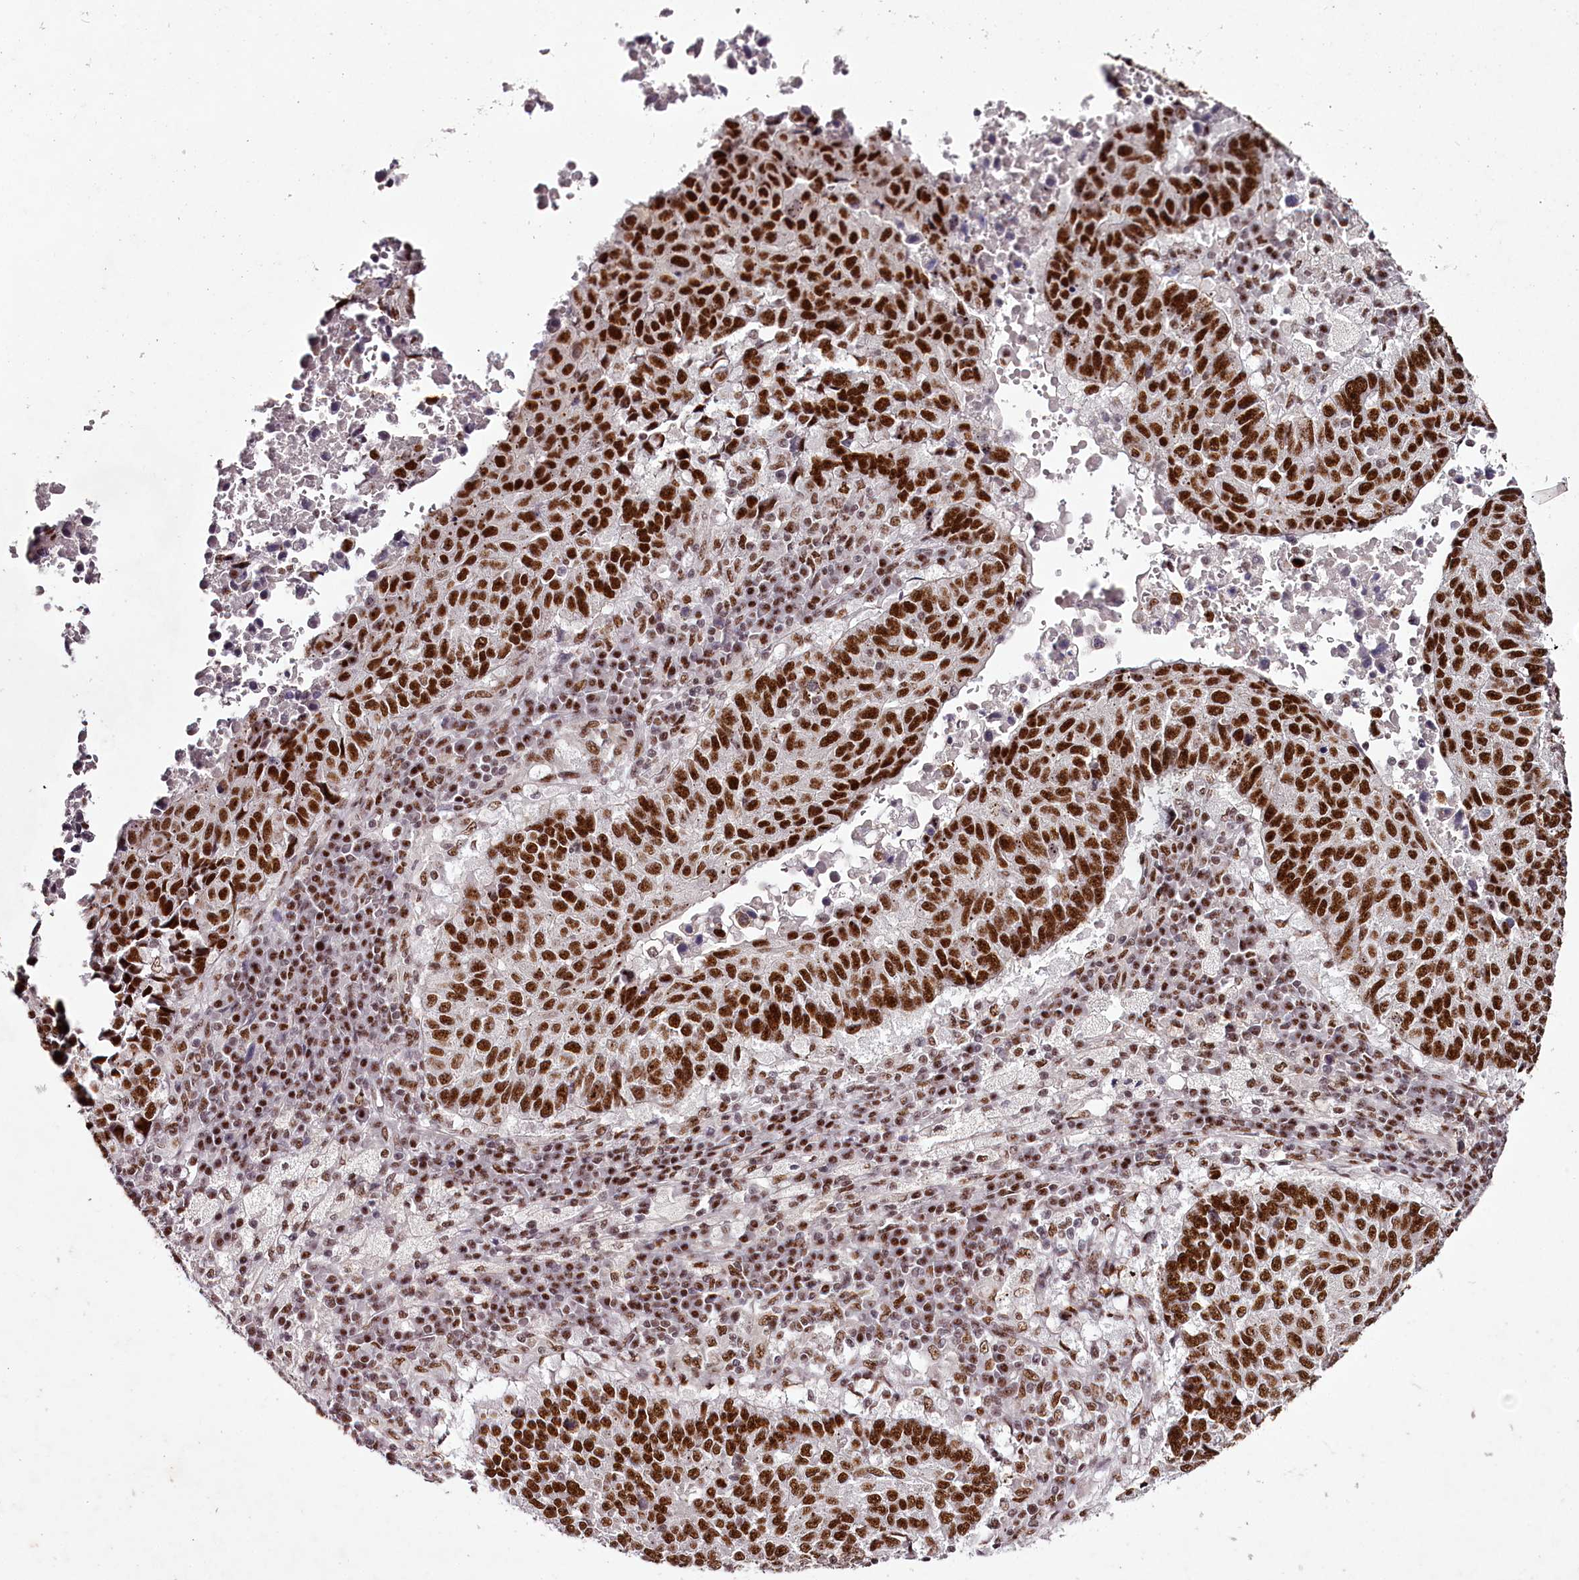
{"staining": {"intensity": "strong", "quantity": ">75%", "location": "nuclear"}, "tissue": "lung cancer", "cell_type": "Tumor cells", "image_type": "cancer", "snomed": [{"axis": "morphology", "description": "Squamous cell carcinoma, NOS"}, {"axis": "topography", "description": "Lung"}], "caption": "This image demonstrates lung cancer stained with immunohistochemistry to label a protein in brown. The nuclear of tumor cells show strong positivity for the protein. Nuclei are counter-stained blue.", "gene": "PSPC1", "patient": {"sex": "male", "age": 73}}